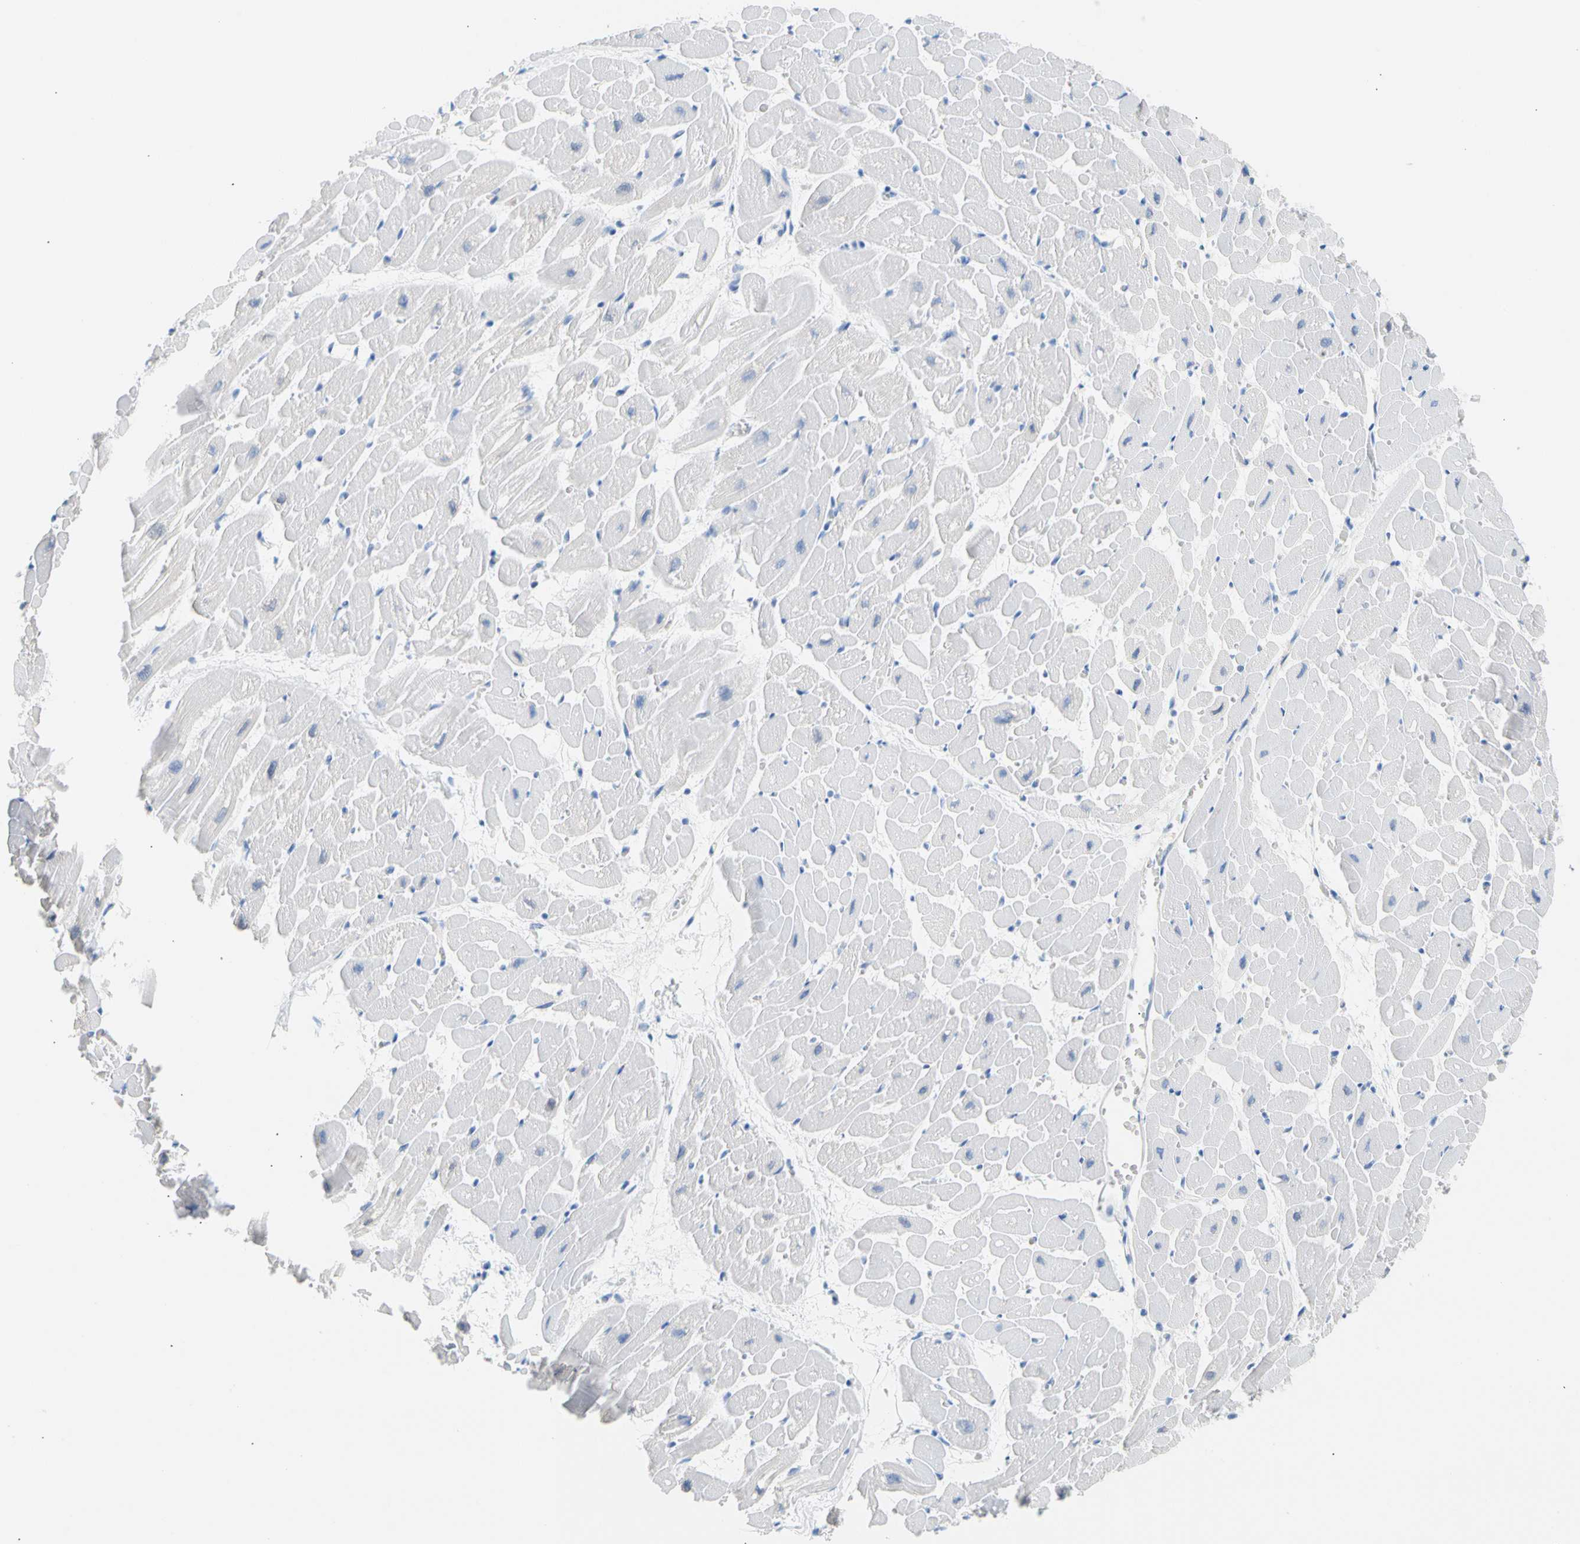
{"staining": {"intensity": "negative", "quantity": "none", "location": "none"}, "tissue": "heart muscle", "cell_type": "Cardiomyocytes", "image_type": "normal", "snomed": [{"axis": "morphology", "description": "Normal tissue, NOS"}, {"axis": "topography", "description": "Heart"}], "caption": "An immunohistochemistry photomicrograph of benign heart muscle is shown. There is no staining in cardiomyocytes of heart muscle.", "gene": "CEL", "patient": {"sex": "male", "age": 45}}